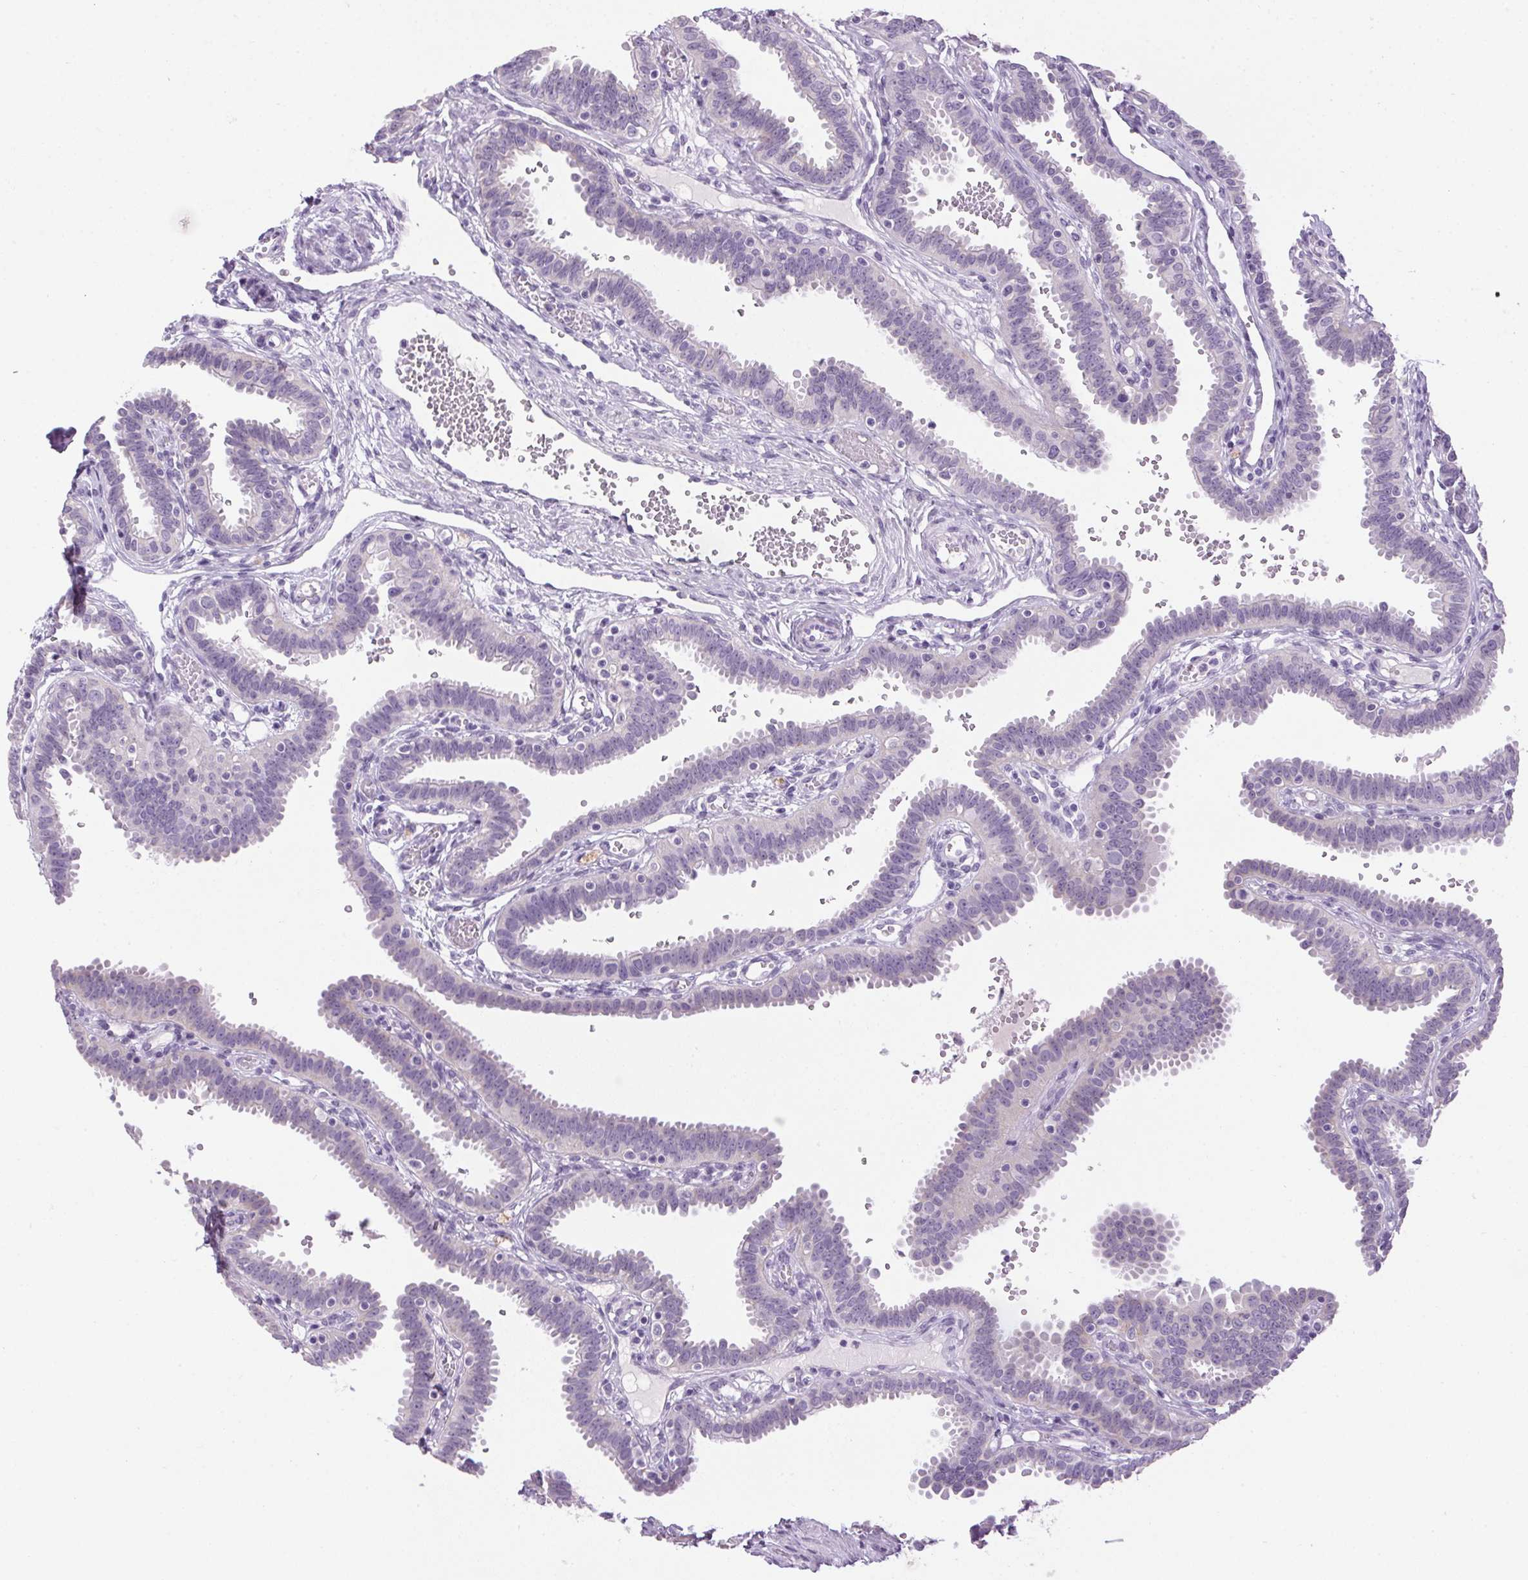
{"staining": {"intensity": "negative", "quantity": "none", "location": "none"}, "tissue": "fallopian tube", "cell_type": "Glandular cells", "image_type": "normal", "snomed": [{"axis": "morphology", "description": "Normal tissue, NOS"}, {"axis": "topography", "description": "Fallopian tube"}], "caption": "The histopathology image displays no significant expression in glandular cells of fallopian tube. (Stains: DAB (3,3'-diaminobenzidine) IHC with hematoxylin counter stain, Microscopy: brightfield microscopy at high magnification).", "gene": "POPDC2", "patient": {"sex": "female", "age": 37}}